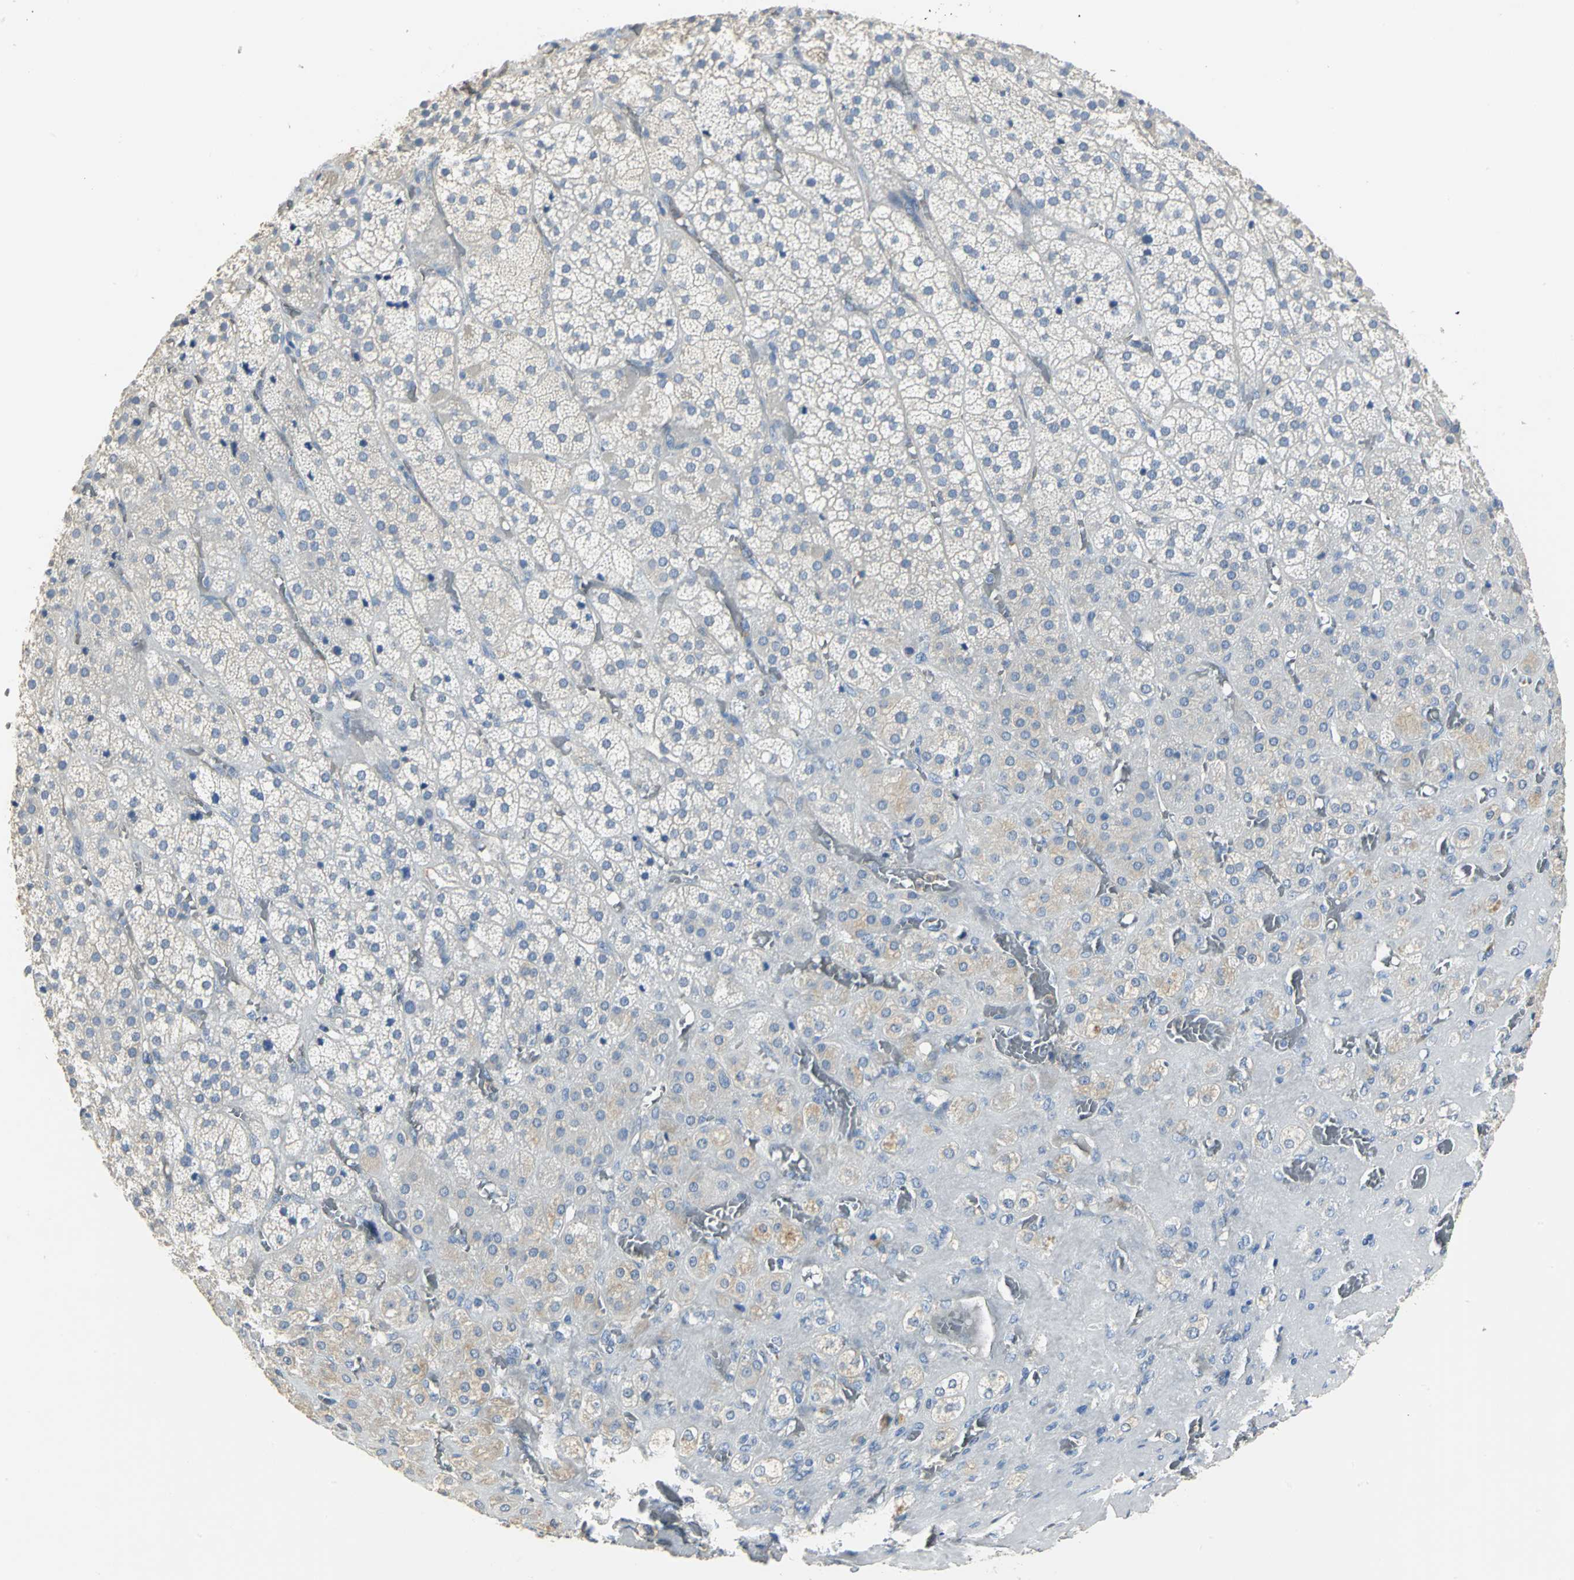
{"staining": {"intensity": "weak", "quantity": "<25%", "location": "cytoplasmic/membranous"}, "tissue": "adrenal gland", "cell_type": "Glandular cells", "image_type": "normal", "snomed": [{"axis": "morphology", "description": "Normal tissue, NOS"}, {"axis": "topography", "description": "Adrenal gland"}], "caption": "DAB (3,3'-diaminobenzidine) immunohistochemical staining of unremarkable human adrenal gland exhibits no significant staining in glandular cells. (IHC, brightfield microscopy, high magnification).", "gene": "DLGAP5", "patient": {"sex": "female", "age": 71}}